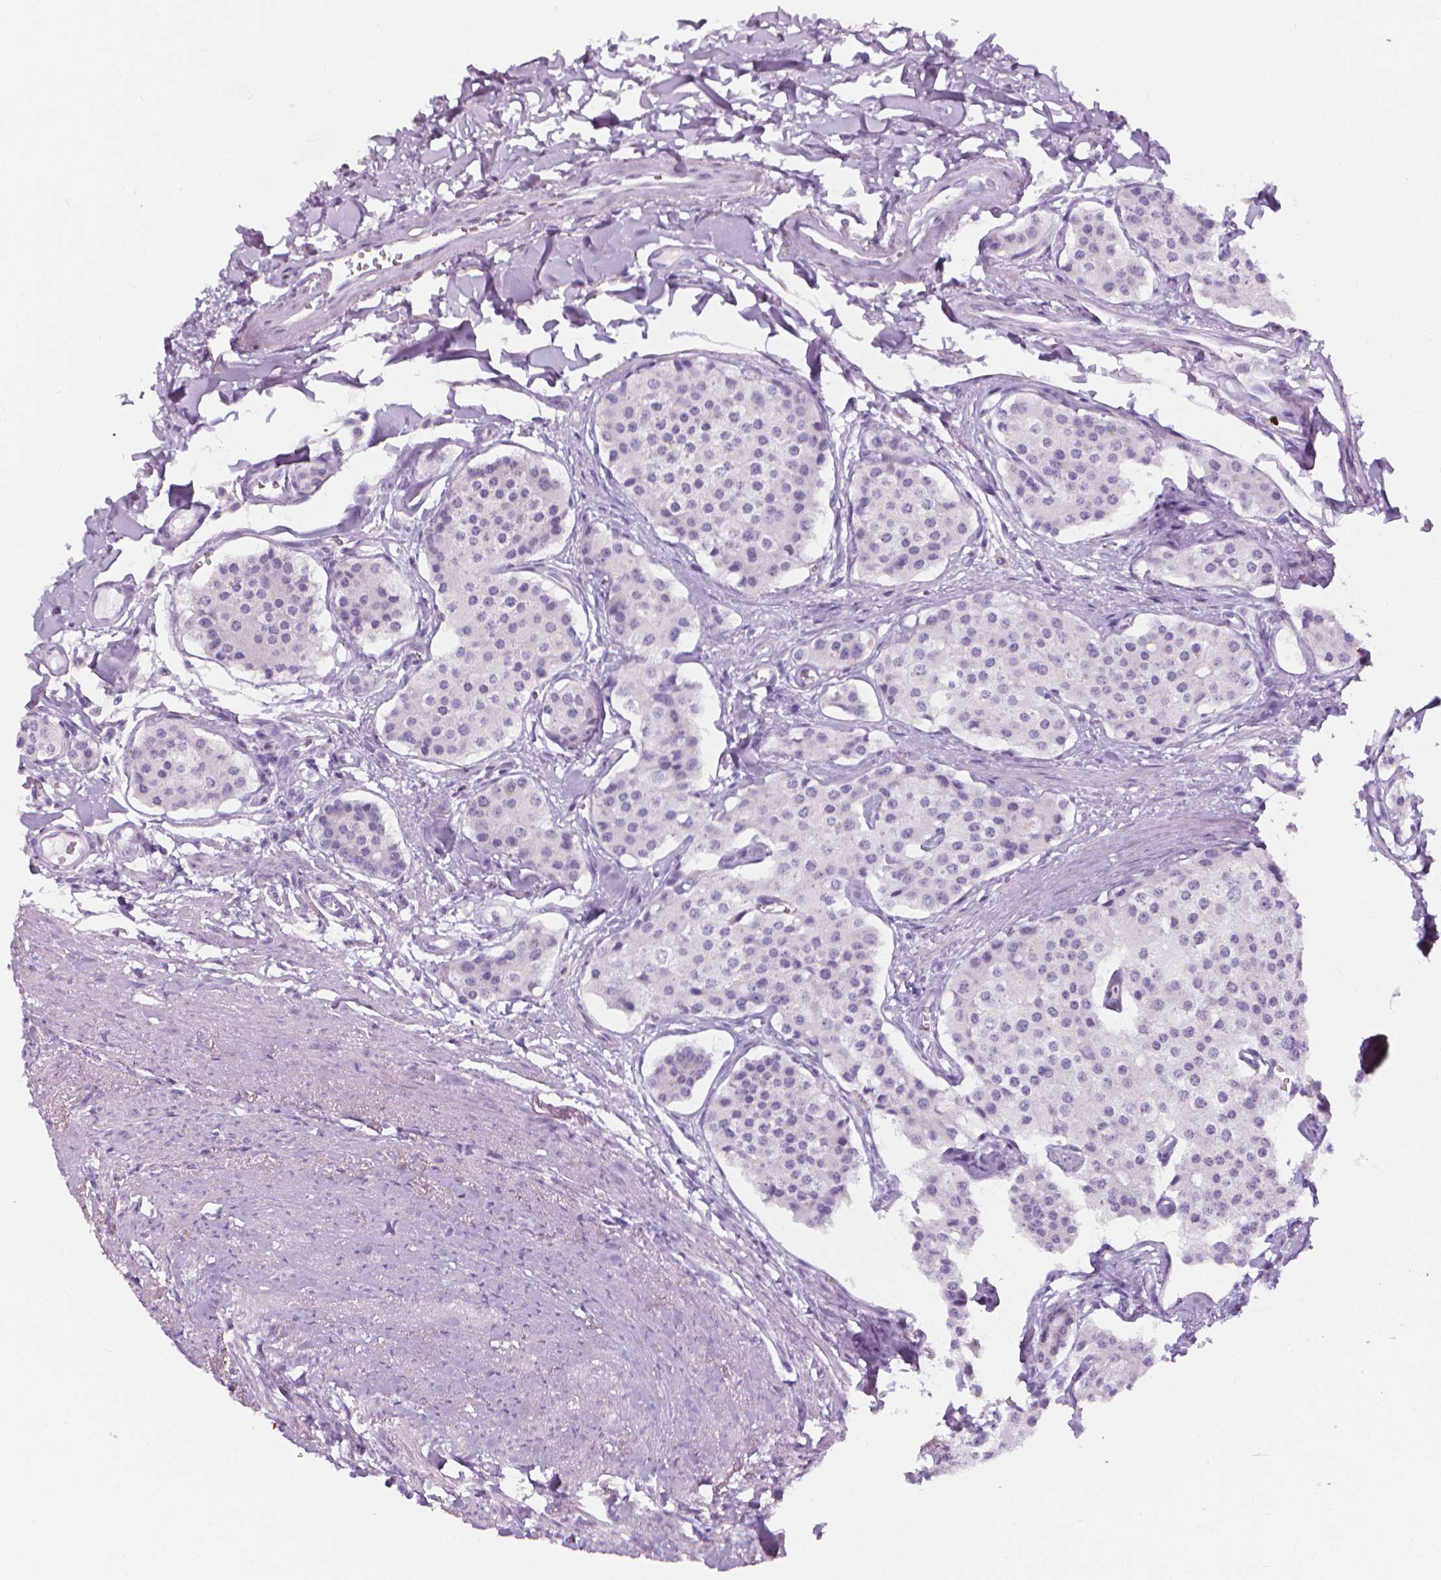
{"staining": {"intensity": "negative", "quantity": "none", "location": "none"}, "tissue": "carcinoid", "cell_type": "Tumor cells", "image_type": "cancer", "snomed": [{"axis": "morphology", "description": "Carcinoid, malignant, NOS"}, {"axis": "topography", "description": "Small intestine"}], "caption": "Tumor cells are negative for brown protein staining in carcinoid. (Immunohistochemistry, brightfield microscopy, high magnification).", "gene": "DCAF8L1", "patient": {"sex": "female", "age": 65}}